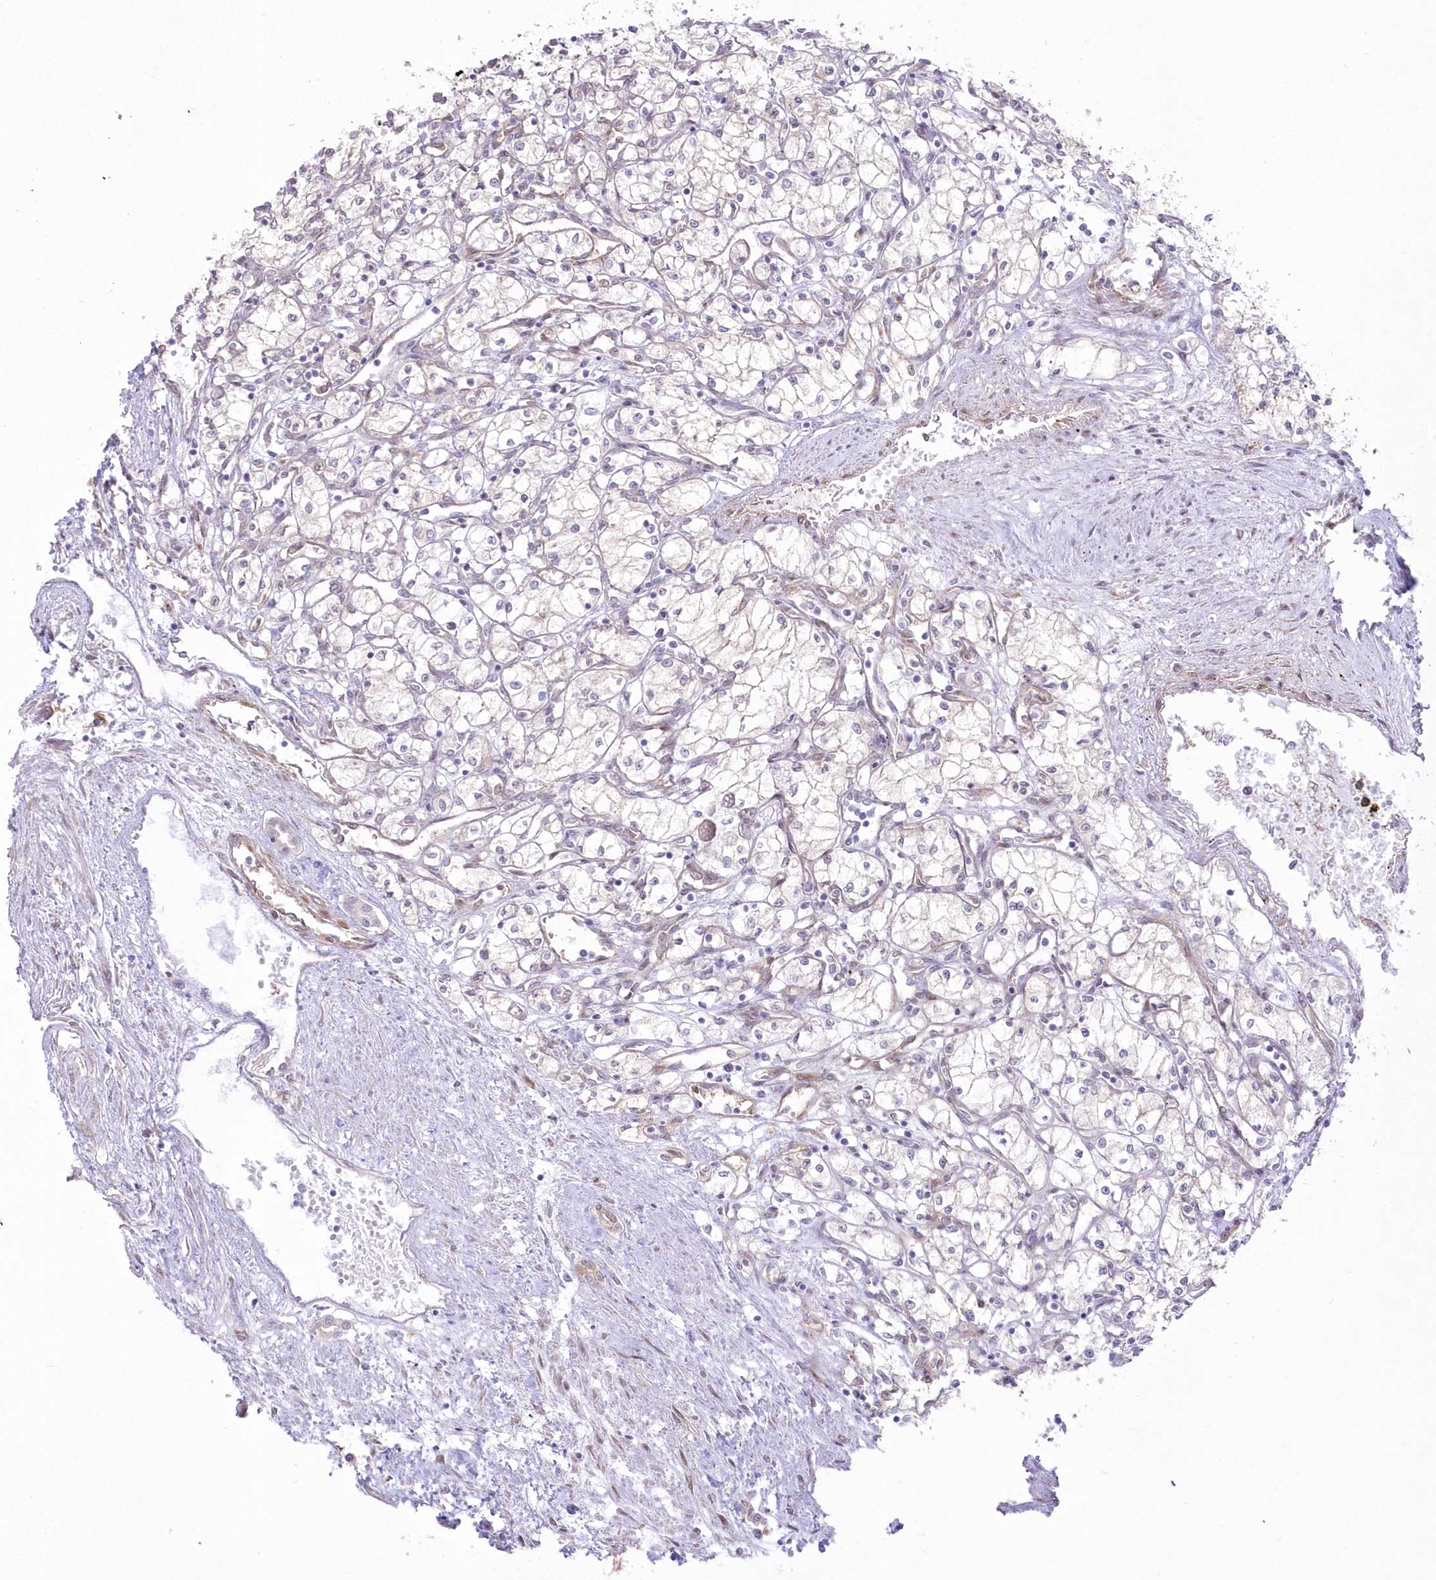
{"staining": {"intensity": "negative", "quantity": "none", "location": "none"}, "tissue": "renal cancer", "cell_type": "Tumor cells", "image_type": "cancer", "snomed": [{"axis": "morphology", "description": "Adenocarcinoma, NOS"}, {"axis": "topography", "description": "Kidney"}], "caption": "The histopathology image displays no significant expression in tumor cells of adenocarcinoma (renal).", "gene": "SH3PXD2B", "patient": {"sex": "male", "age": 59}}